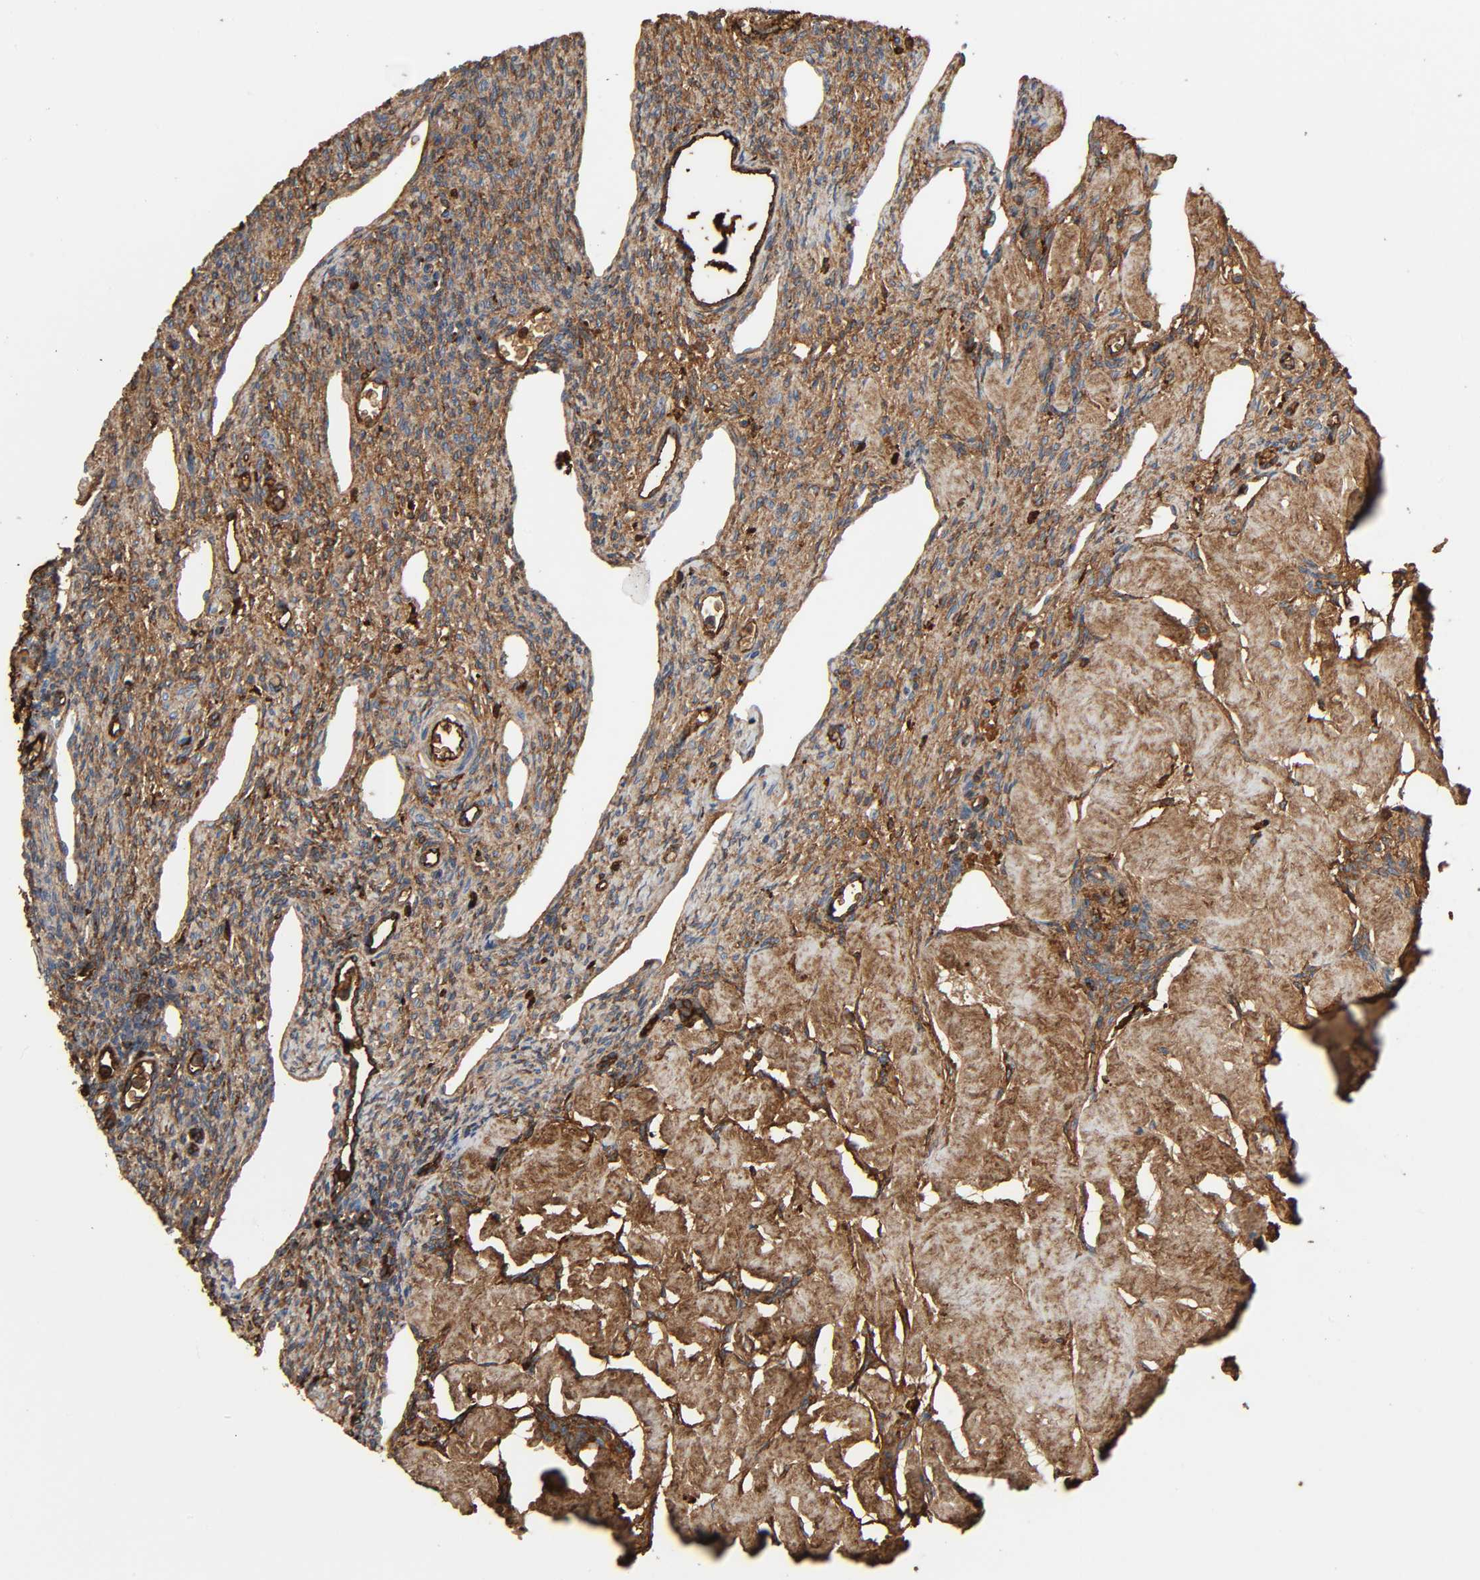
{"staining": {"intensity": "moderate", "quantity": "25%-75%", "location": "cytoplasmic/membranous"}, "tissue": "ovary", "cell_type": "Follicle cells", "image_type": "normal", "snomed": [{"axis": "morphology", "description": "Normal tissue, NOS"}, {"axis": "topography", "description": "Ovary"}], "caption": "Moderate cytoplasmic/membranous positivity is present in approximately 25%-75% of follicle cells in normal ovary.", "gene": "C3", "patient": {"sex": "female", "age": 33}}